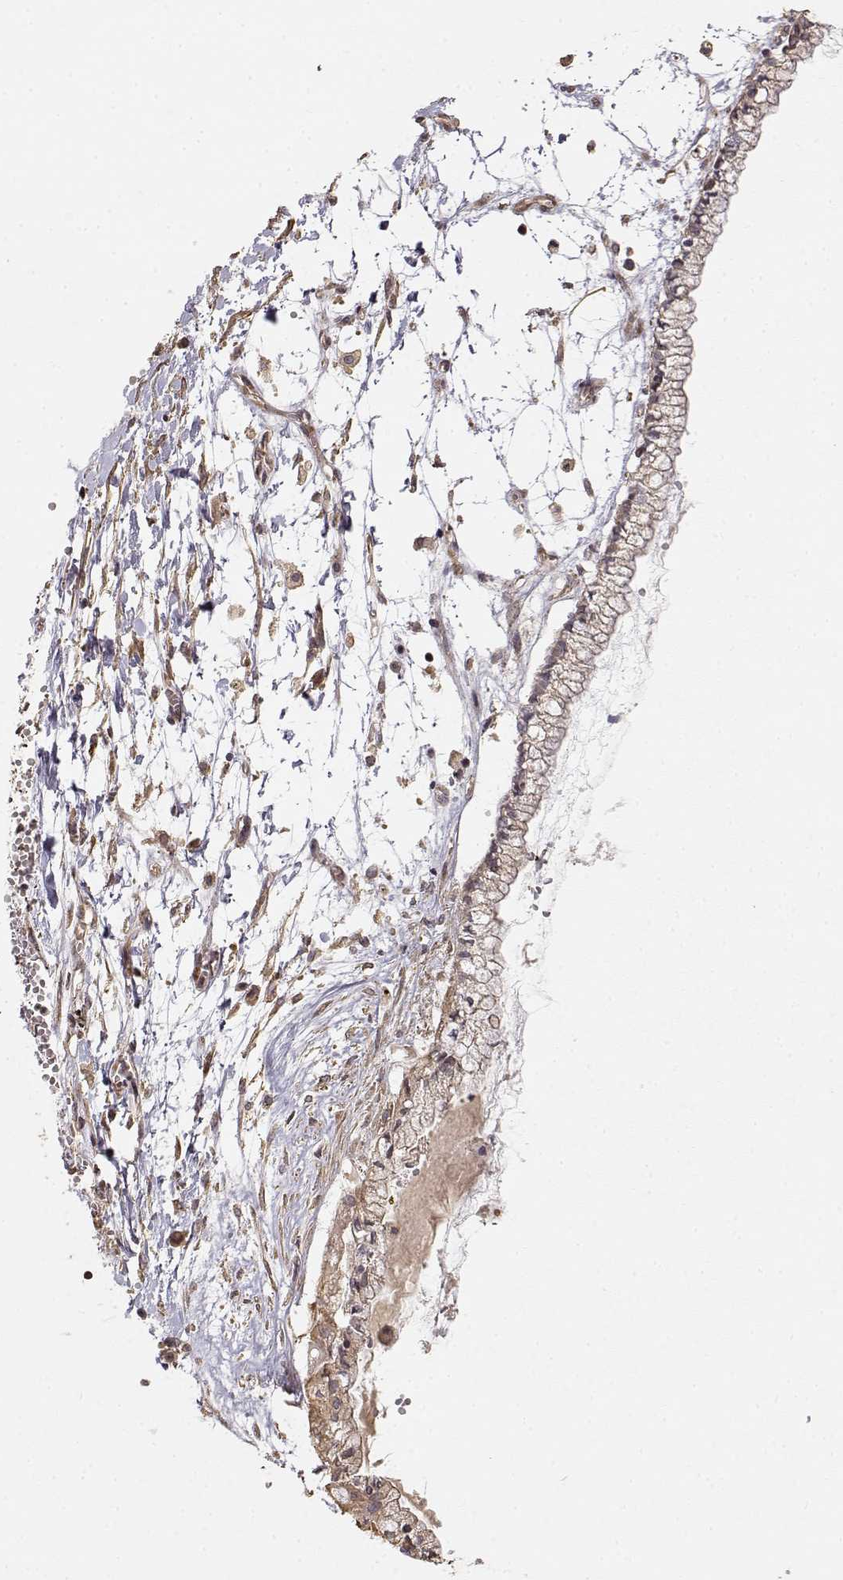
{"staining": {"intensity": "weak", "quantity": ">75%", "location": "cytoplasmic/membranous"}, "tissue": "ovarian cancer", "cell_type": "Tumor cells", "image_type": "cancer", "snomed": [{"axis": "morphology", "description": "Cystadenocarcinoma, mucinous, NOS"}, {"axis": "topography", "description": "Ovary"}], "caption": "Tumor cells display weak cytoplasmic/membranous staining in about >75% of cells in ovarian cancer.", "gene": "PICK1", "patient": {"sex": "female", "age": 67}}